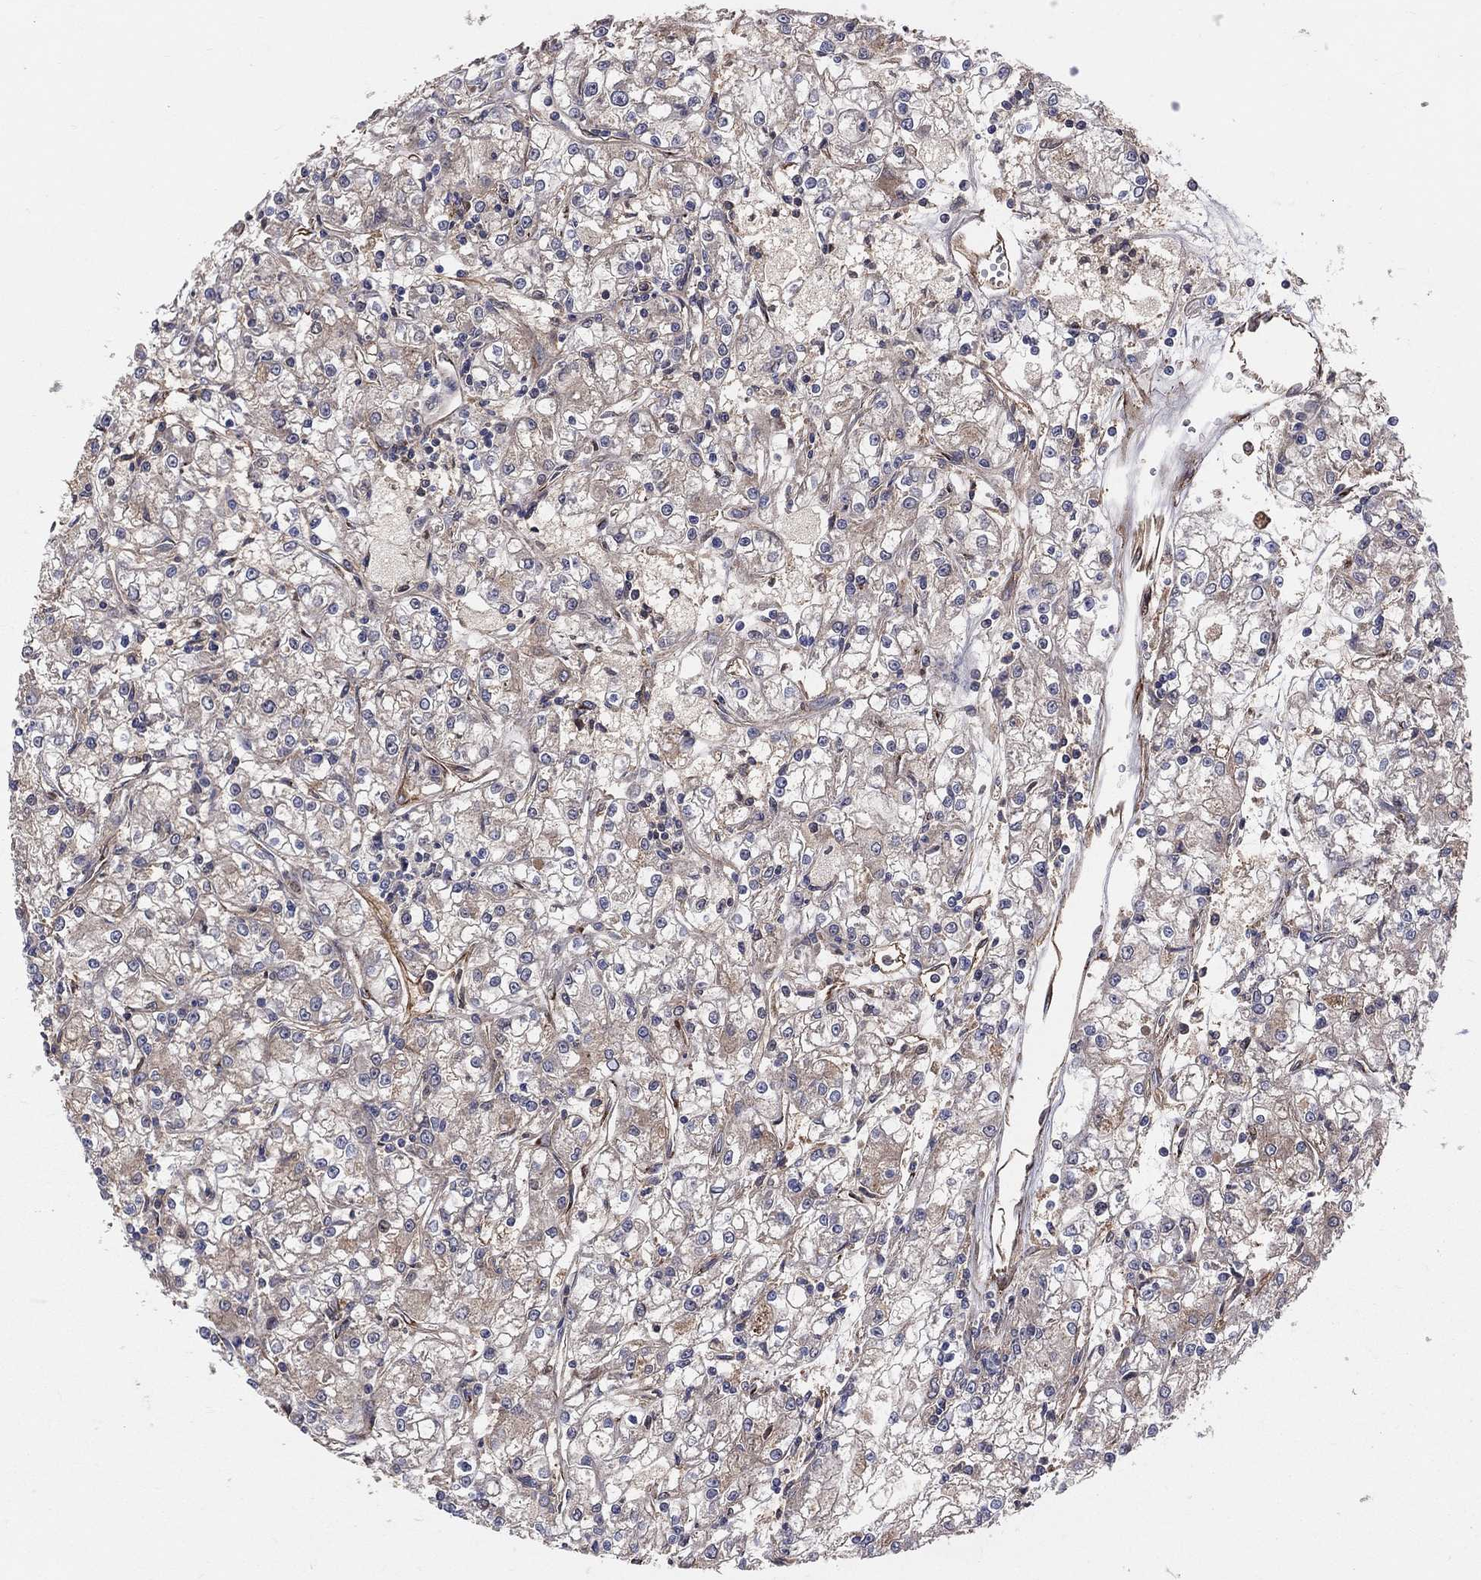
{"staining": {"intensity": "weak", "quantity": "<25%", "location": "cytoplasmic/membranous"}, "tissue": "renal cancer", "cell_type": "Tumor cells", "image_type": "cancer", "snomed": [{"axis": "morphology", "description": "Adenocarcinoma, NOS"}, {"axis": "topography", "description": "Kidney"}], "caption": "Image shows no significant protein staining in tumor cells of renal cancer. (DAB immunohistochemistry, high magnification).", "gene": "ENTPD1", "patient": {"sex": "female", "age": 59}}